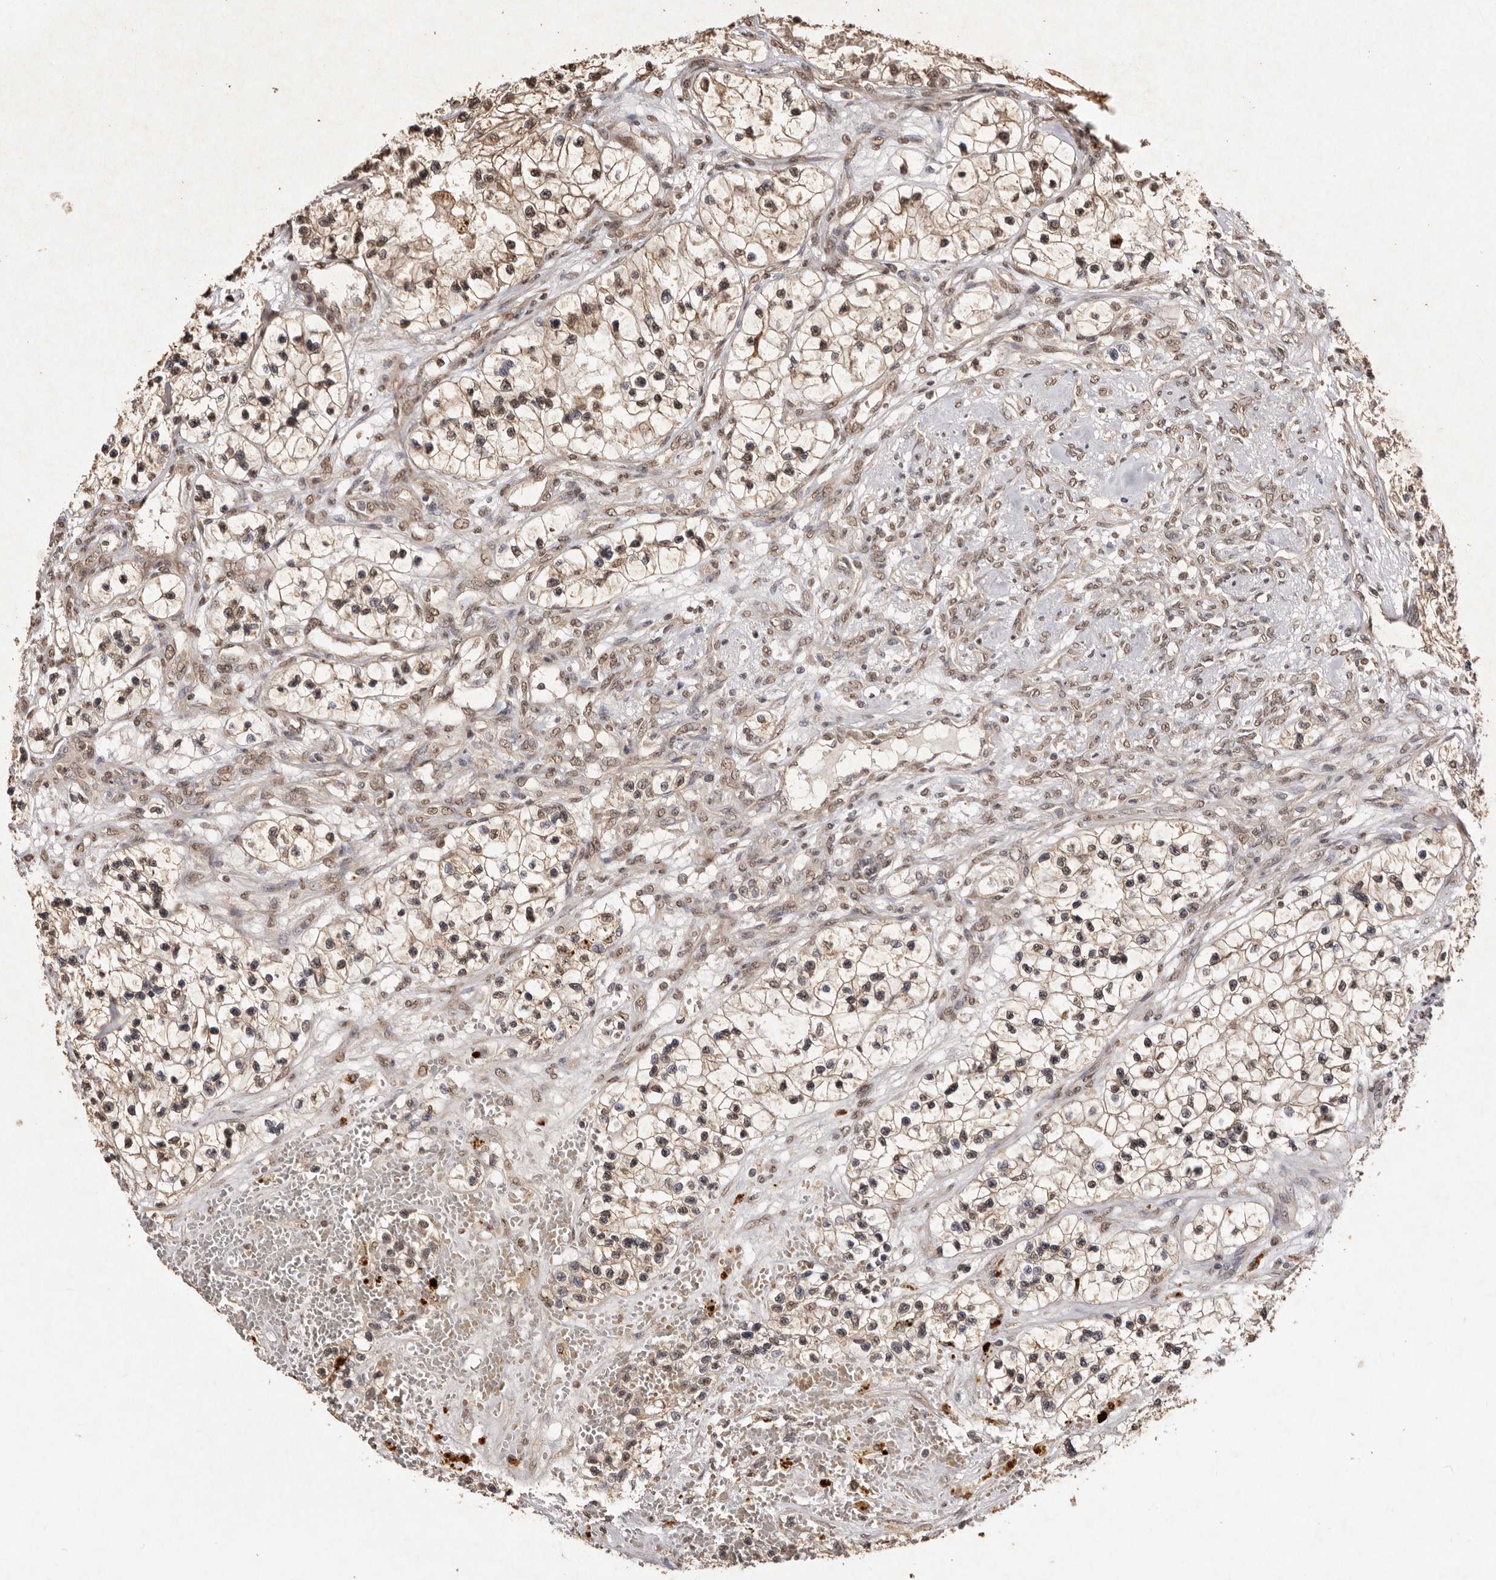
{"staining": {"intensity": "weak", "quantity": ">75%", "location": "cytoplasmic/membranous,nuclear"}, "tissue": "renal cancer", "cell_type": "Tumor cells", "image_type": "cancer", "snomed": [{"axis": "morphology", "description": "Adenocarcinoma, NOS"}, {"axis": "topography", "description": "Kidney"}], "caption": "There is low levels of weak cytoplasmic/membranous and nuclear staining in tumor cells of renal cancer, as demonstrated by immunohistochemical staining (brown color).", "gene": "NOTCH1", "patient": {"sex": "female", "age": 57}}